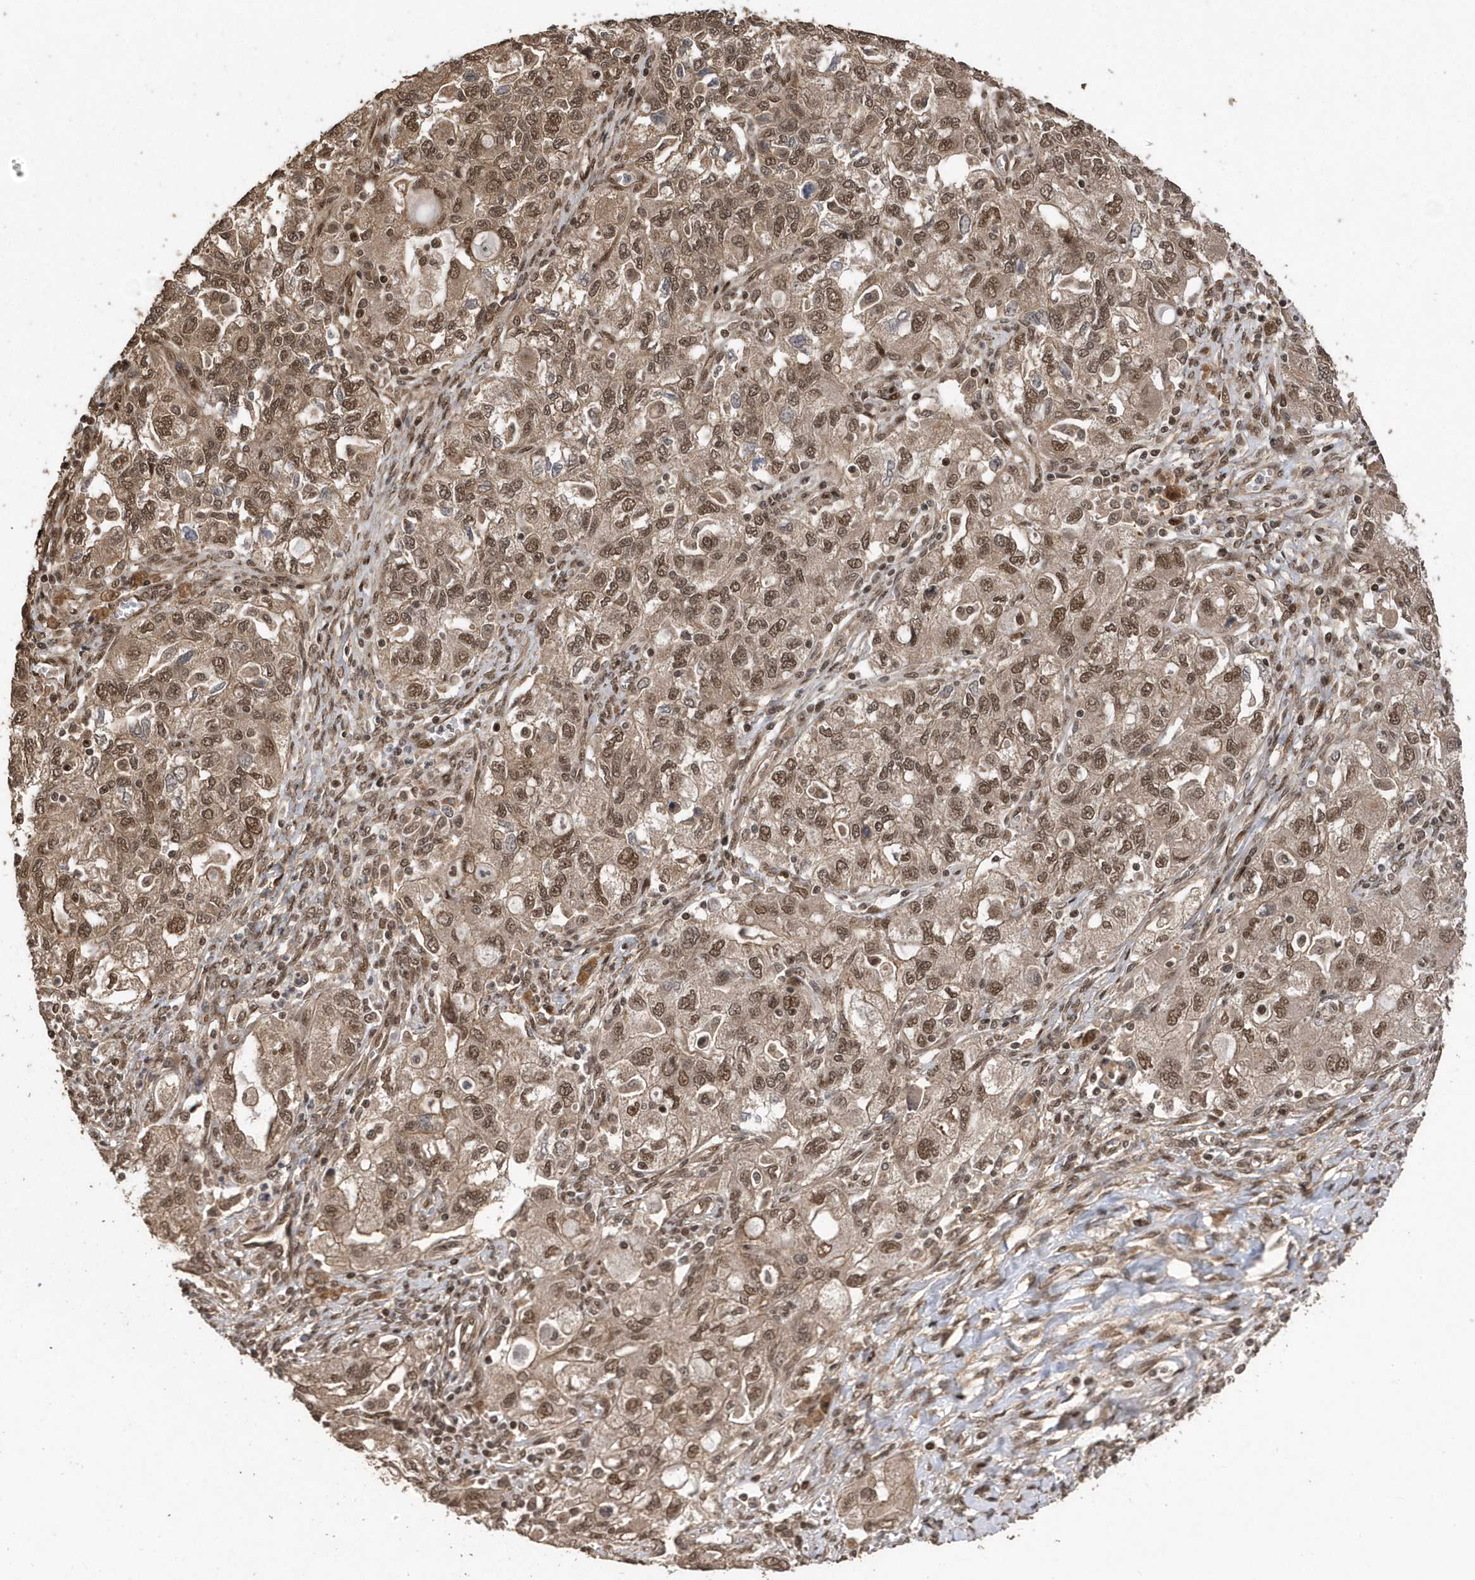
{"staining": {"intensity": "moderate", "quantity": ">75%", "location": "nuclear"}, "tissue": "ovarian cancer", "cell_type": "Tumor cells", "image_type": "cancer", "snomed": [{"axis": "morphology", "description": "Carcinoma, NOS"}, {"axis": "morphology", "description": "Cystadenocarcinoma, serous, NOS"}, {"axis": "topography", "description": "Ovary"}], "caption": "An image of serous cystadenocarcinoma (ovarian) stained for a protein demonstrates moderate nuclear brown staining in tumor cells. The staining was performed using DAB to visualize the protein expression in brown, while the nuclei were stained in blue with hematoxylin (Magnification: 20x).", "gene": "INTS12", "patient": {"sex": "female", "age": 69}}